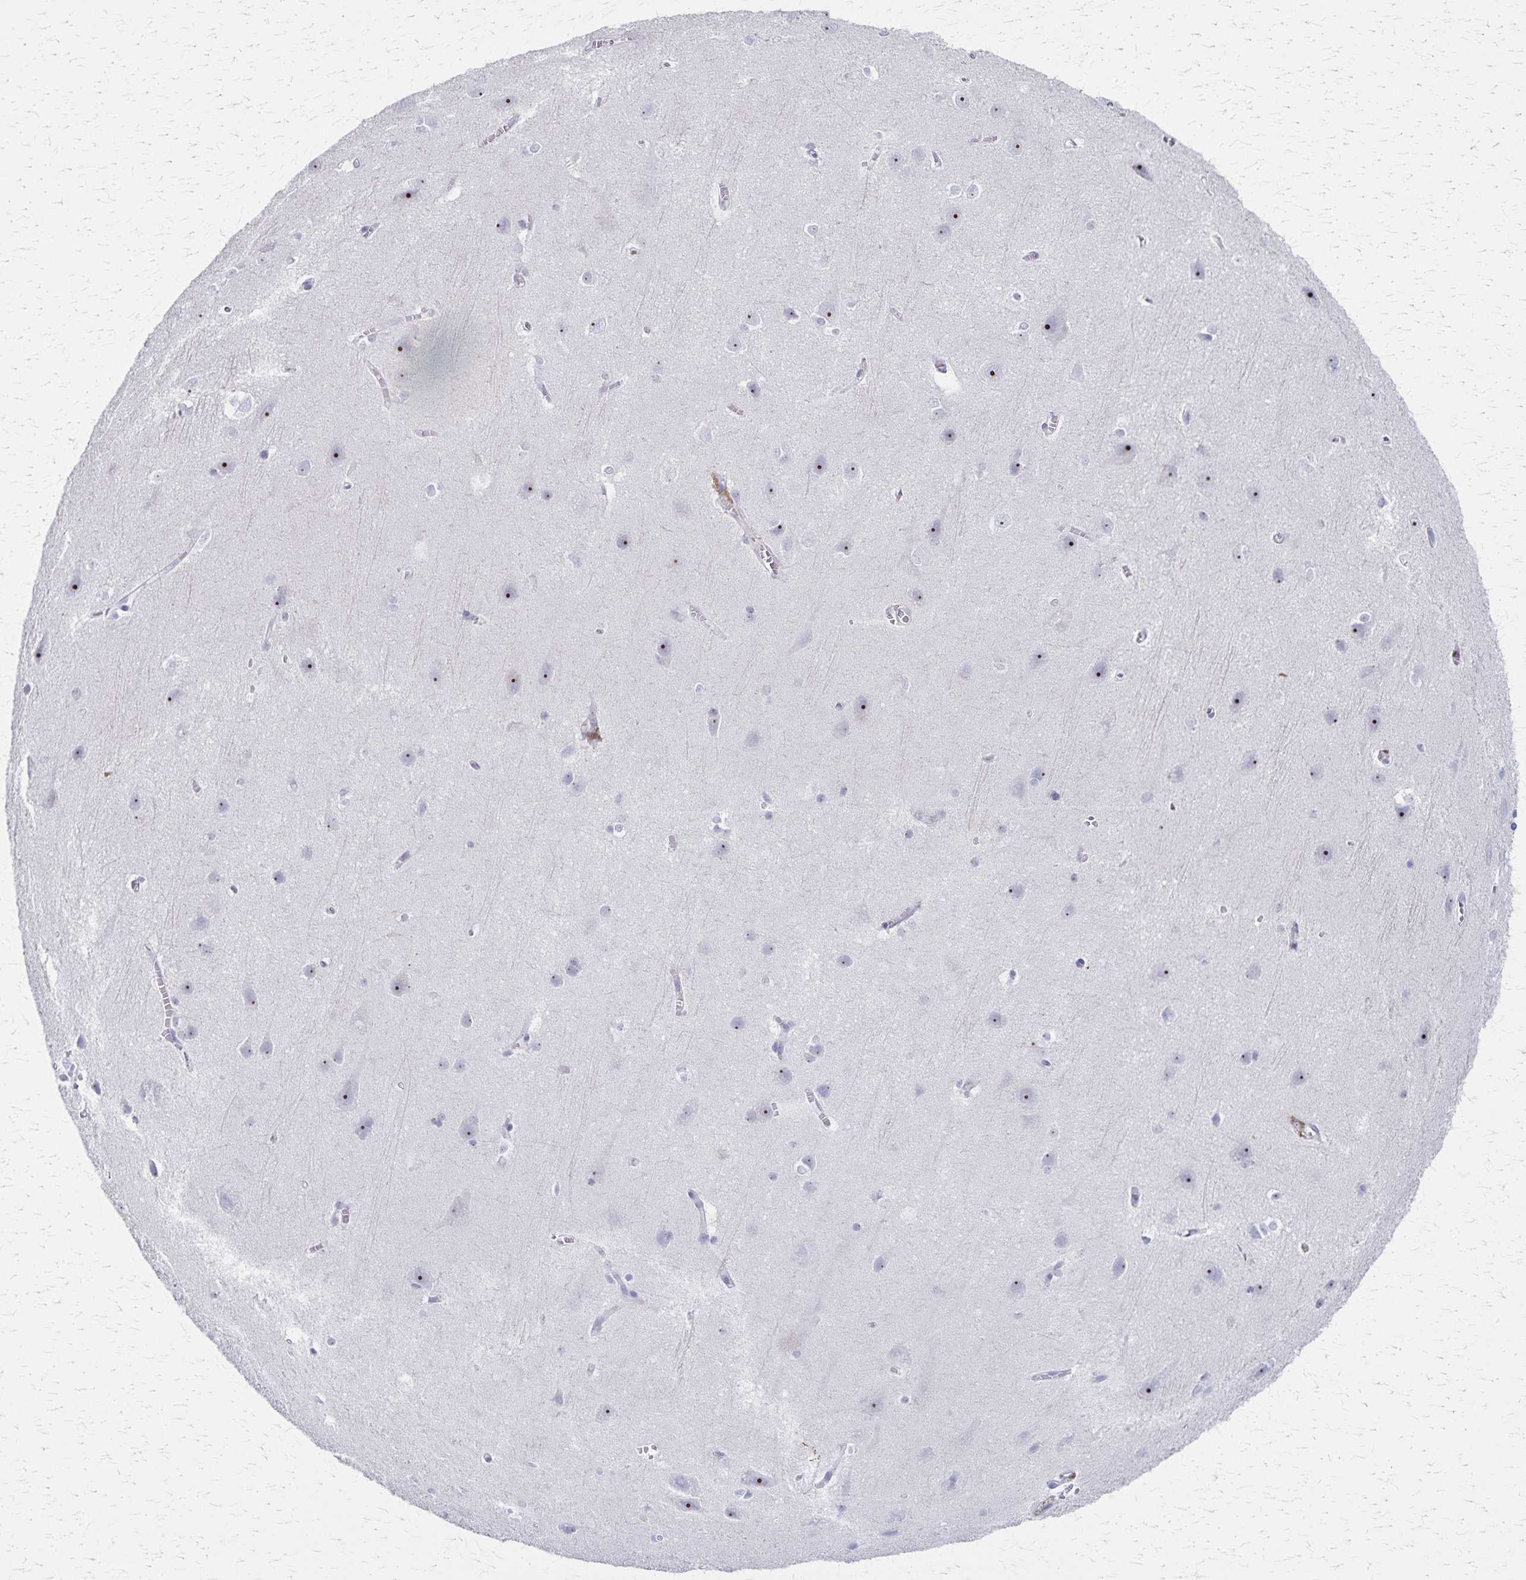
{"staining": {"intensity": "negative", "quantity": "none", "location": "none"}, "tissue": "cerebral cortex", "cell_type": "Endothelial cells", "image_type": "normal", "snomed": [{"axis": "morphology", "description": "Normal tissue, NOS"}, {"axis": "topography", "description": "Cerebral cortex"}], "caption": "The micrograph exhibits no significant positivity in endothelial cells of cerebral cortex. The staining is performed using DAB (3,3'-diaminobenzidine) brown chromogen with nuclei counter-stained in using hematoxylin.", "gene": "DLK2", "patient": {"sex": "male", "age": 37}}